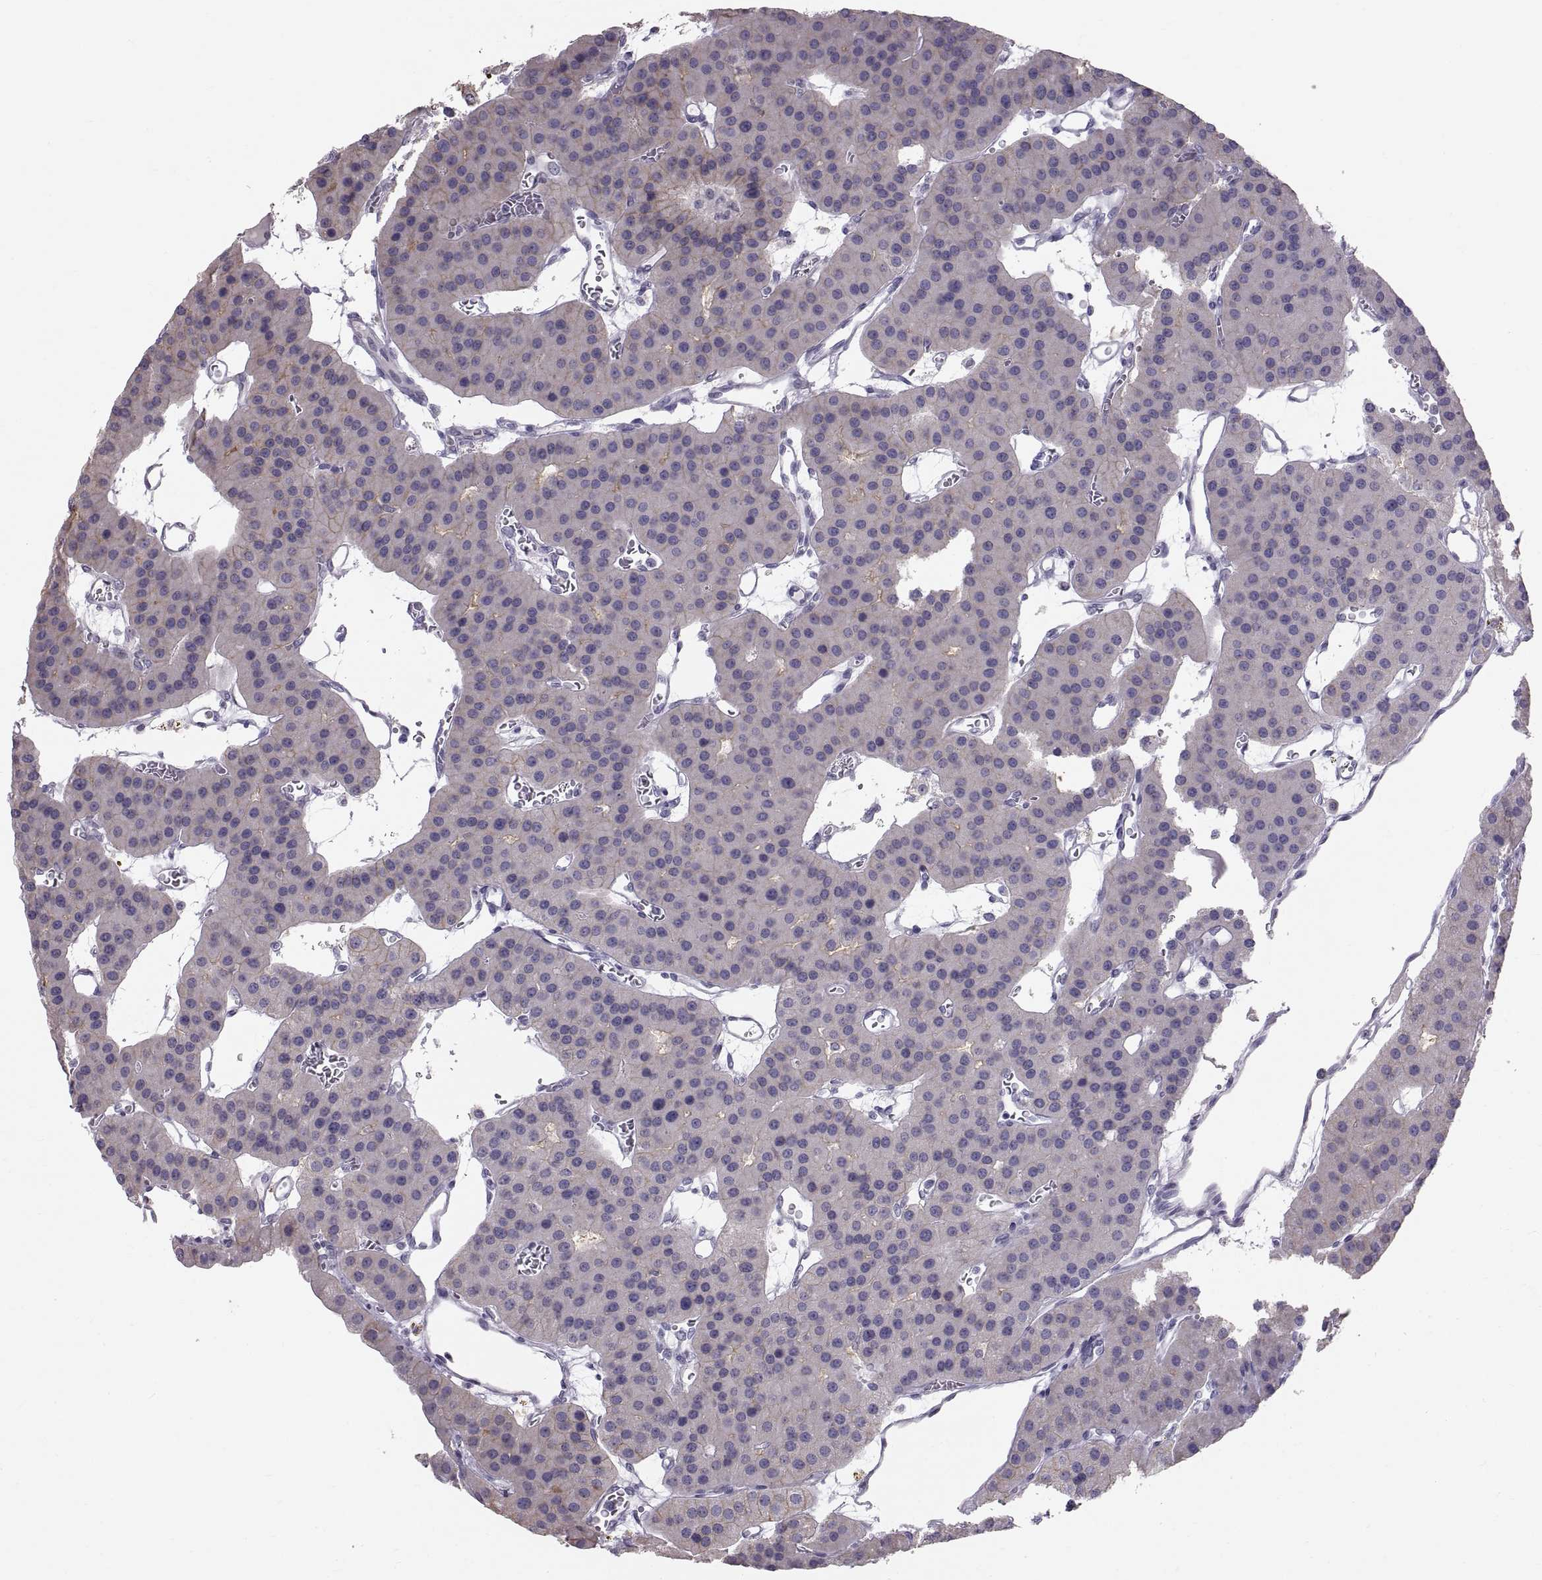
{"staining": {"intensity": "negative", "quantity": "none", "location": "none"}, "tissue": "parathyroid gland", "cell_type": "Glandular cells", "image_type": "normal", "snomed": [{"axis": "morphology", "description": "Normal tissue, NOS"}, {"axis": "morphology", "description": "Adenoma, NOS"}, {"axis": "topography", "description": "Parathyroid gland"}], "caption": "This histopathology image is of benign parathyroid gland stained with IHC to label a protein in brown with the nuclei are counter-stained blue. There is no staining in glandular cells. (Brightfield microscopy of DAB immunohistochemistry (IHC) at high magnification).", "gene": "SPACDR", "patient": {"sex": "female", "age": 86}}